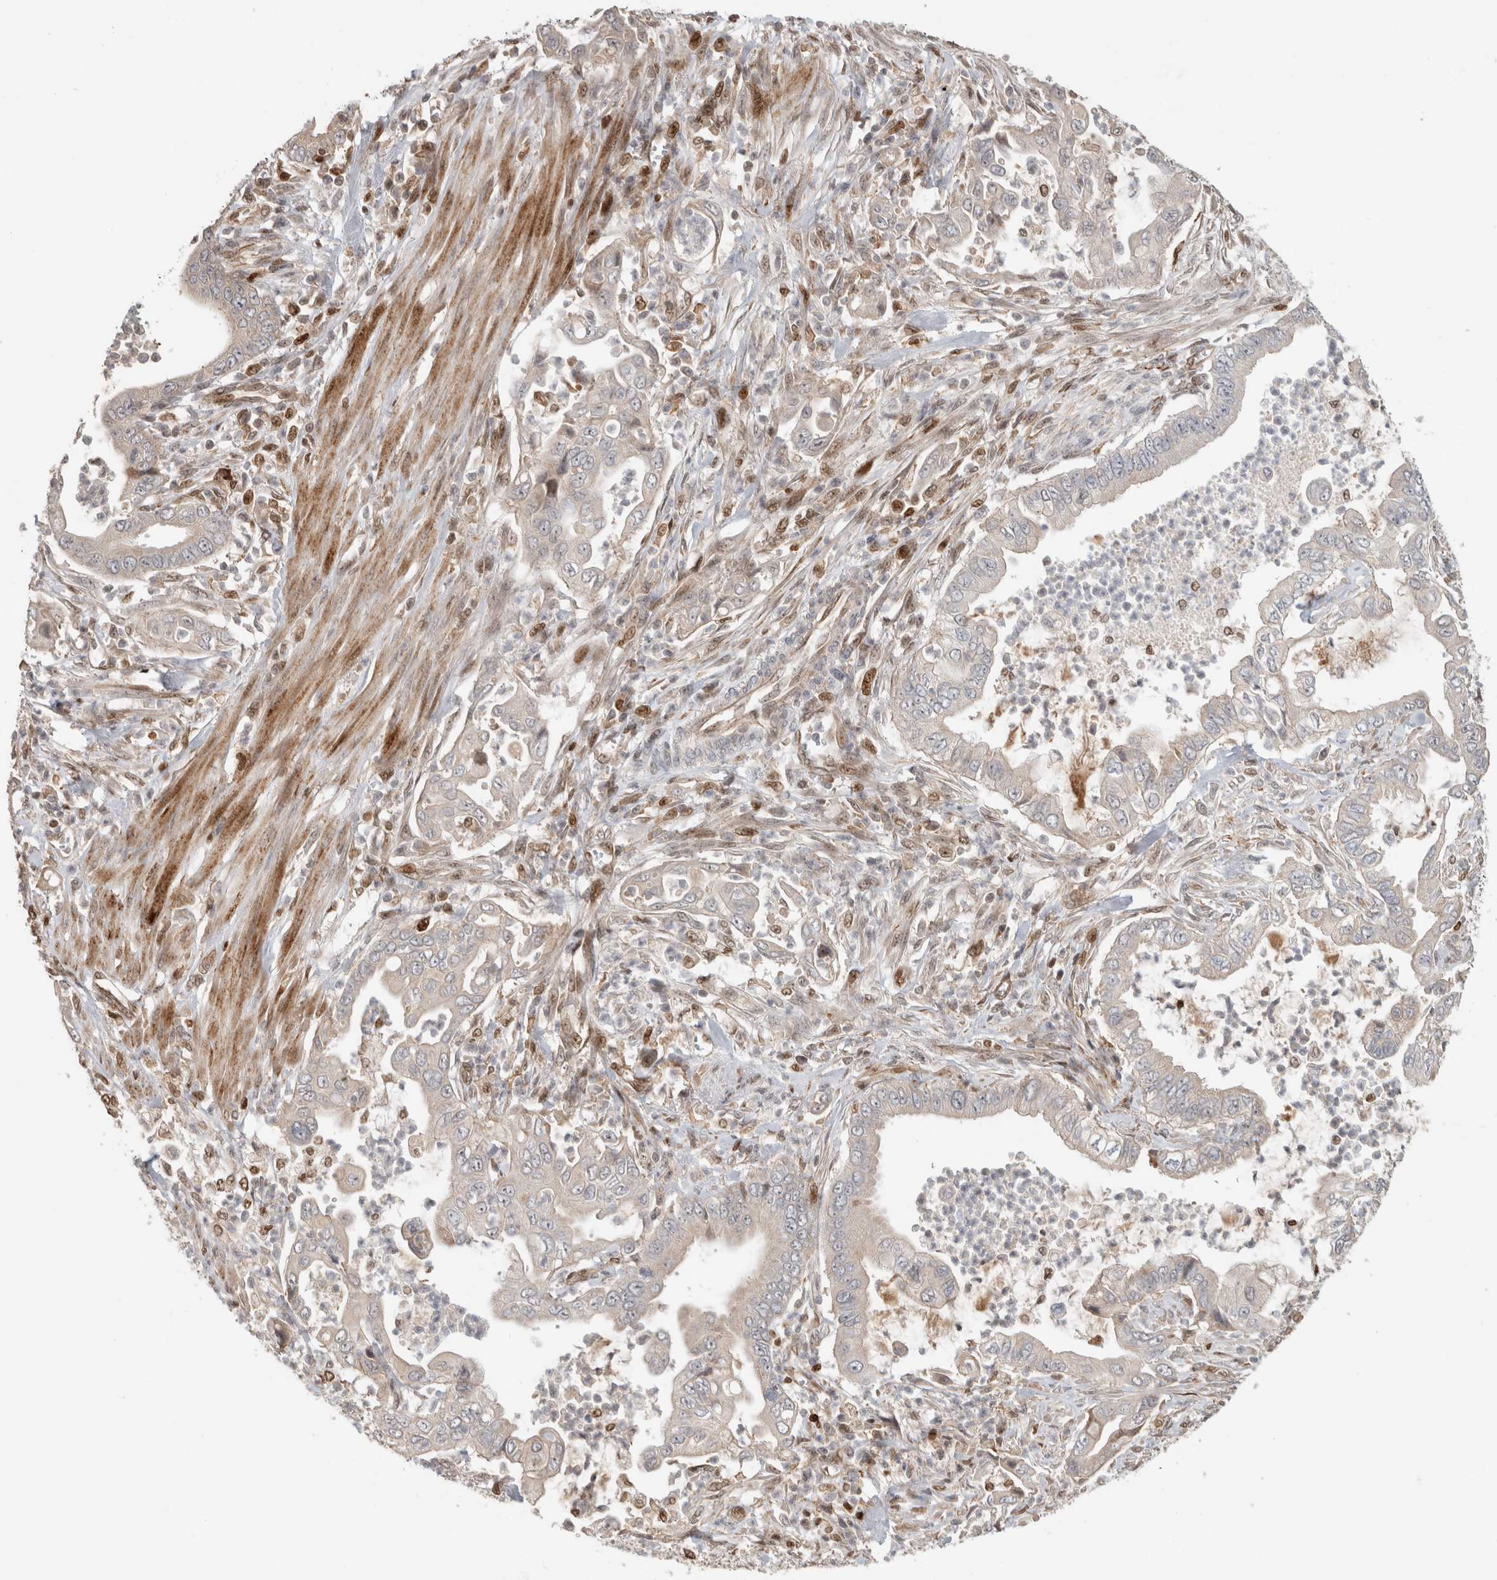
{"staining": {"intensity": "negative", "quantity": "none", "location": "none"}, "tissue": "pancreatic cancer", "cell_type": "Tumor cells", "image_type": "cancer", "snomed": [{"axis": "morphology", "description": "Adenocarcinoma, NOS"}, {"axis": "topography", "description": "Pancreas"}], "caption": "Immunohistochemistry (IHC) of human pancreatic cancer demonstrates no positivity in tumor cells.", "gene": "INSRR", "patient": {"sex": "male", "age": 78}}